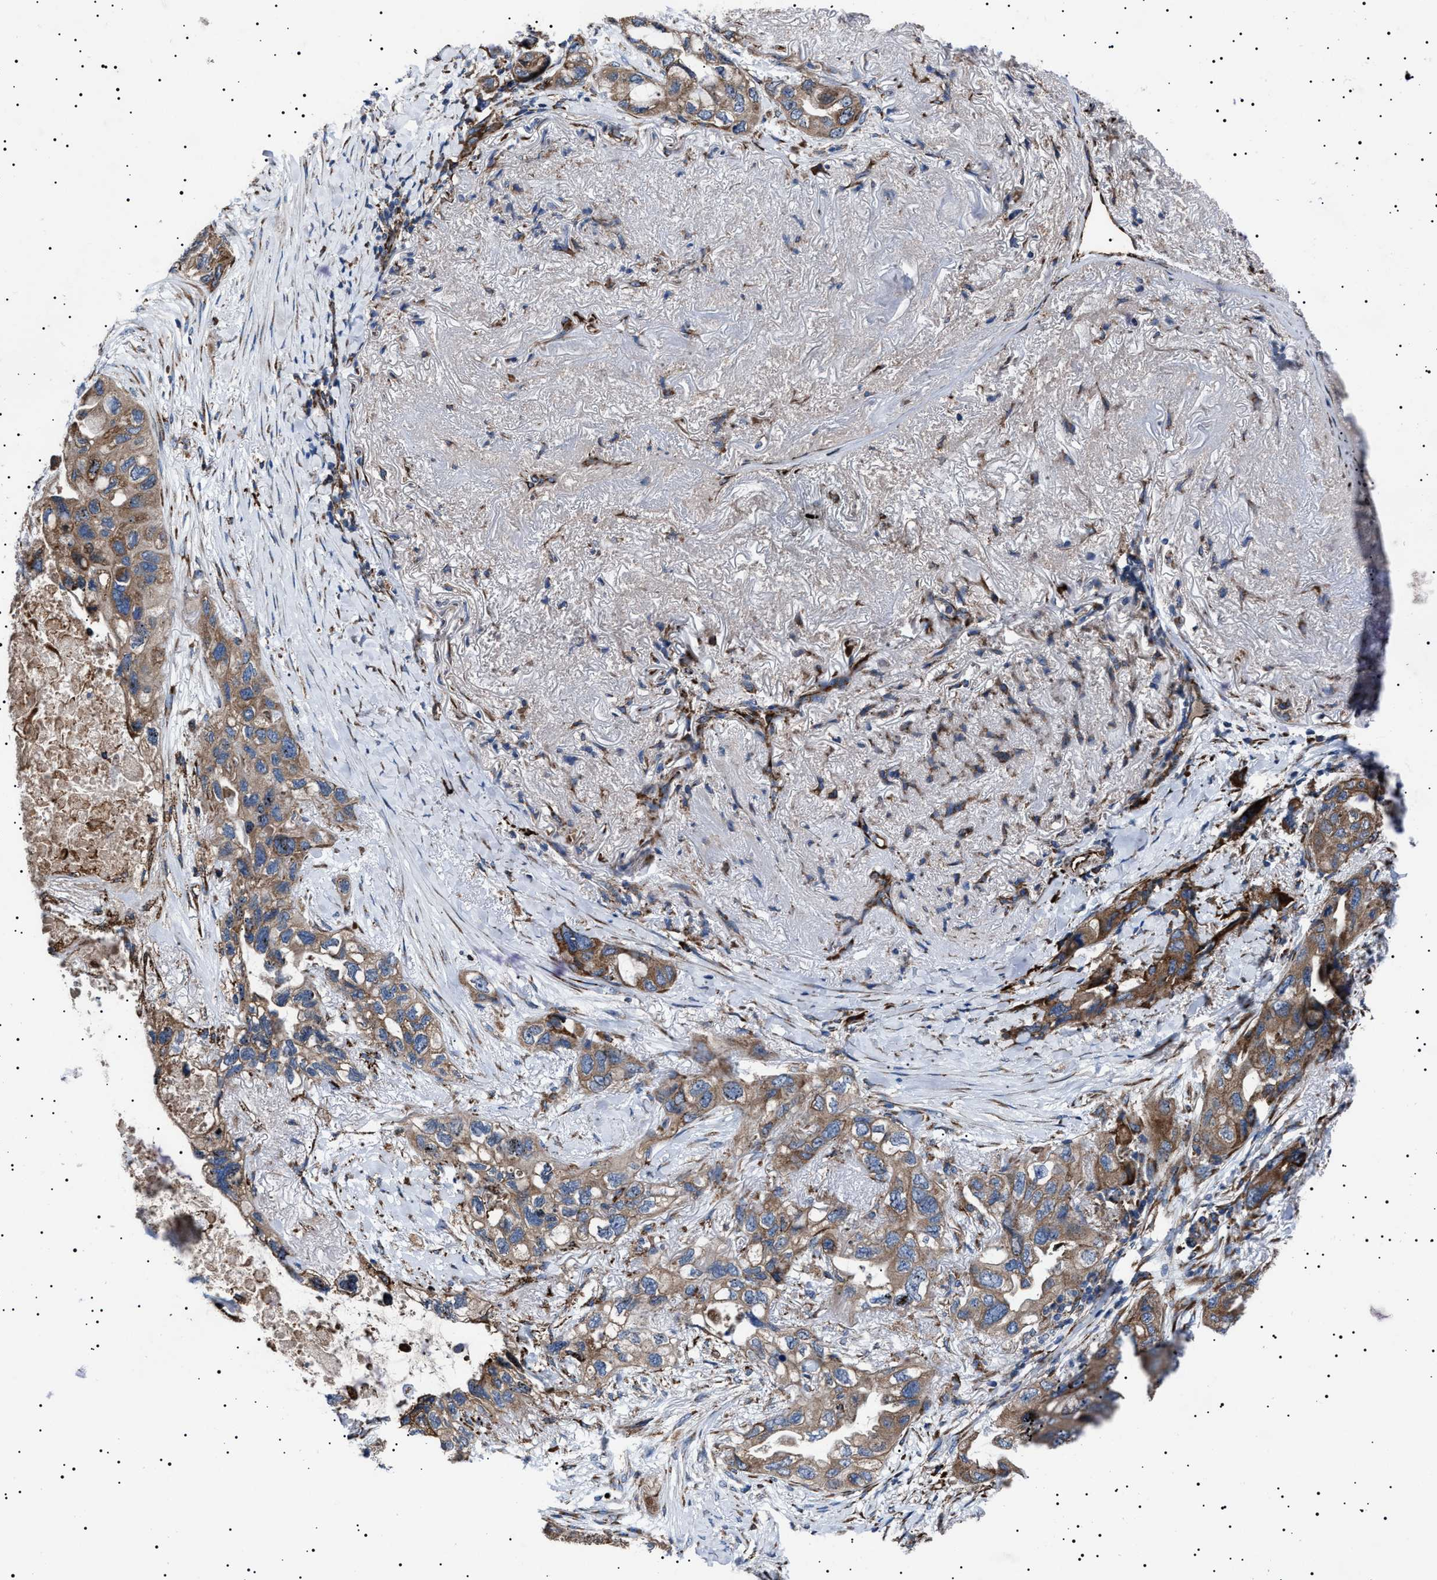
{"staining": {"intensity": "moderate", "quantity": ">75%", "location": "cytoplasmic/membranous"}, "tissue": "lung cancer", "cell_type": "Tumor cells", "image_type": "cancer", "snomed": [{"axis": "morphology", "description": "Squamous cell carcinoma, NOS"}, {"axis": "topography", "description": "Lung"}], "caption": "Lung squamous cell carcinoma stained with DAB (3,3'-diaminobenzidine) IHC demonstrates medium levels of moderate cytoplasmic/membranous expression in approximately >75% of tumor cells. Using DAB (brown) and hematoxylin (blue) stains, captured at high magnification using brightfield microscopy.", "gene": "TOP1MT", "patient": {"sex": "female", "age": 73}}